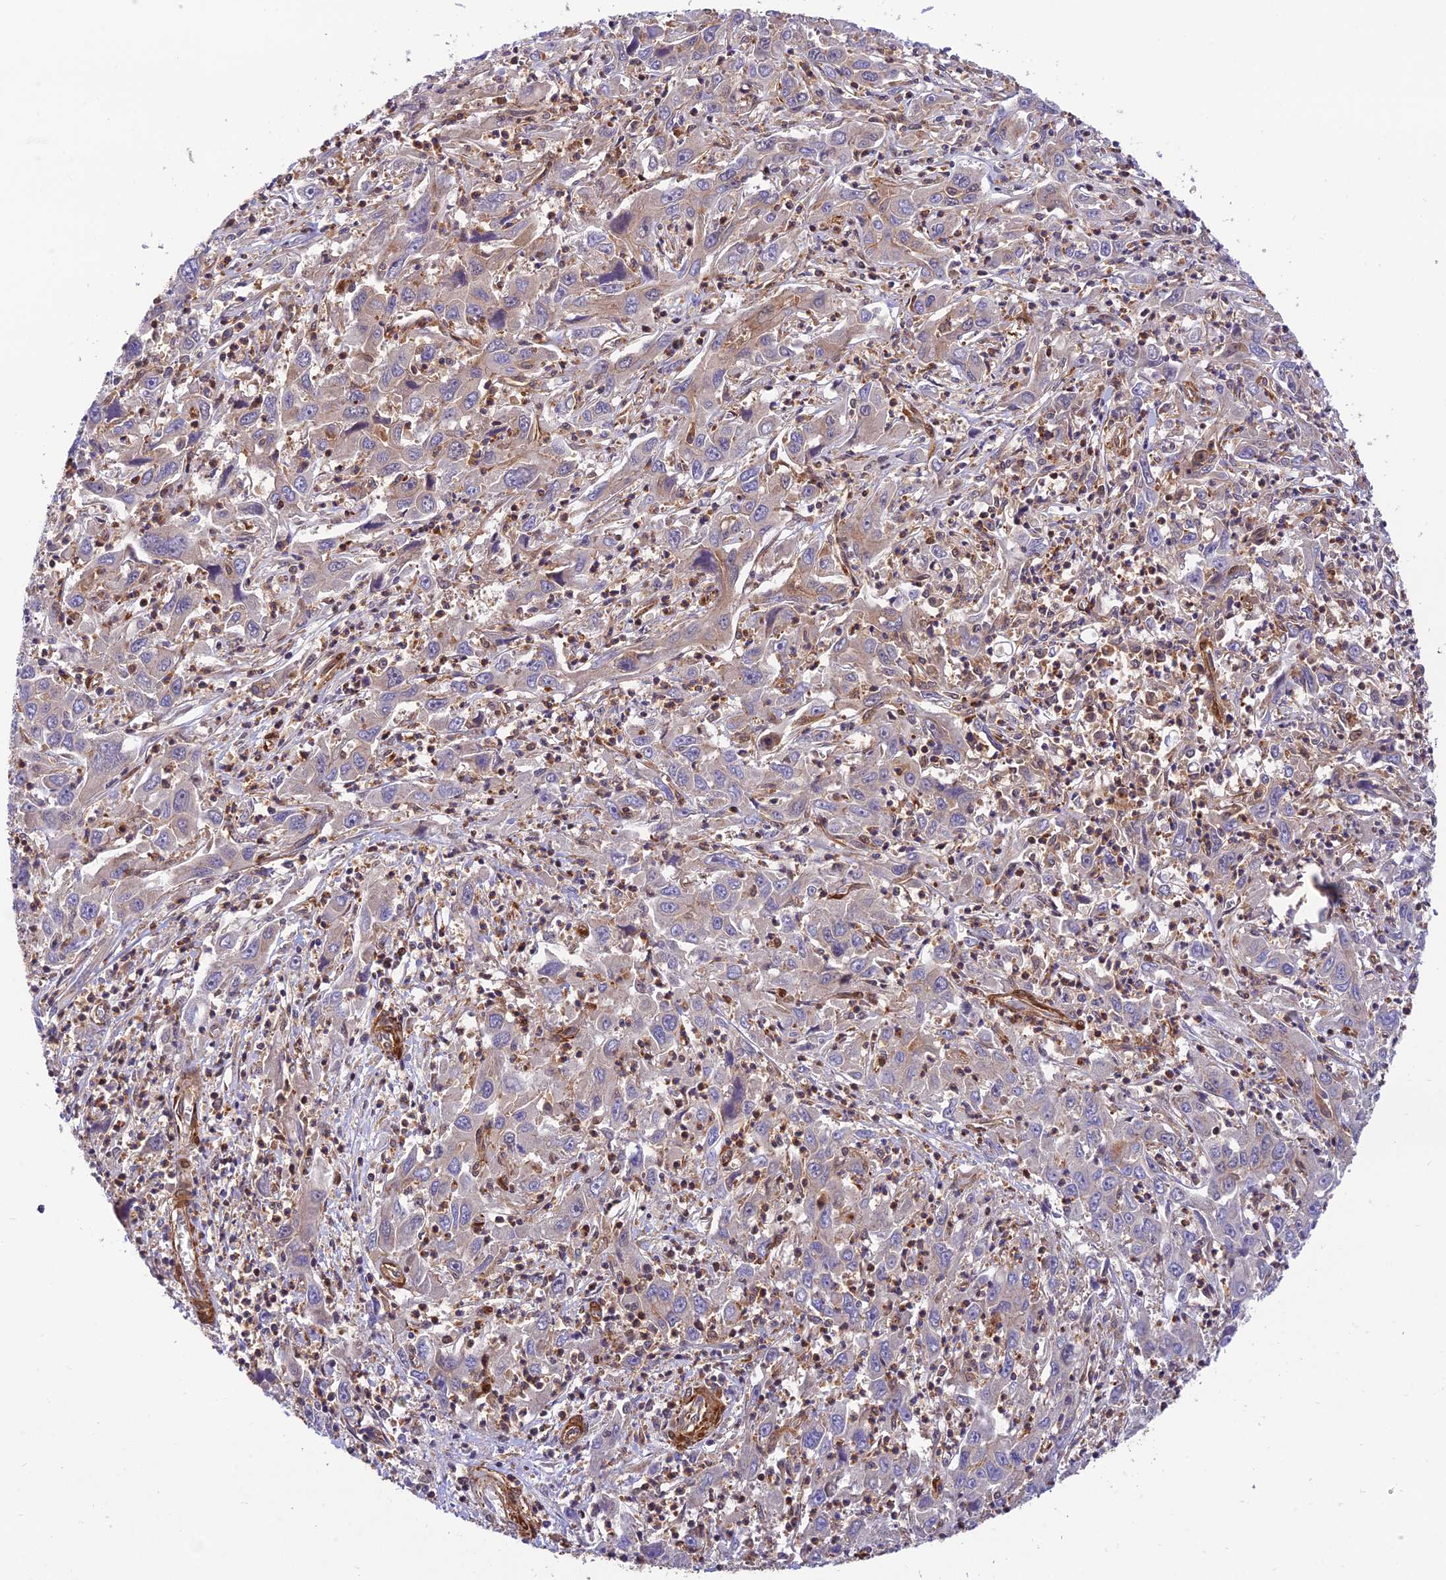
{"staining": {"intensity": "weak", "quantity": "25%-75%", "location": "cytoplasmic/membranous"}, "tissue": "liver cancer", "cell_type": "Tumor cells", "image_type": "cancer", "snomed": [{"axis": "morphology", "description": "Carcinoma, Hepatocellular, NOS"}, {"axis": "topography", "description": "Liver"}], "caption": "IHC micrograph of human liver cancer (hepatocellular carcinoma) stained for a protein (brown), which displays low levels of weak cytoplasmic/membranous staining in about 25%-75% of tumor cells.", "gene": "EVI5L", "patient": {"sex": "male", "age": 63}}